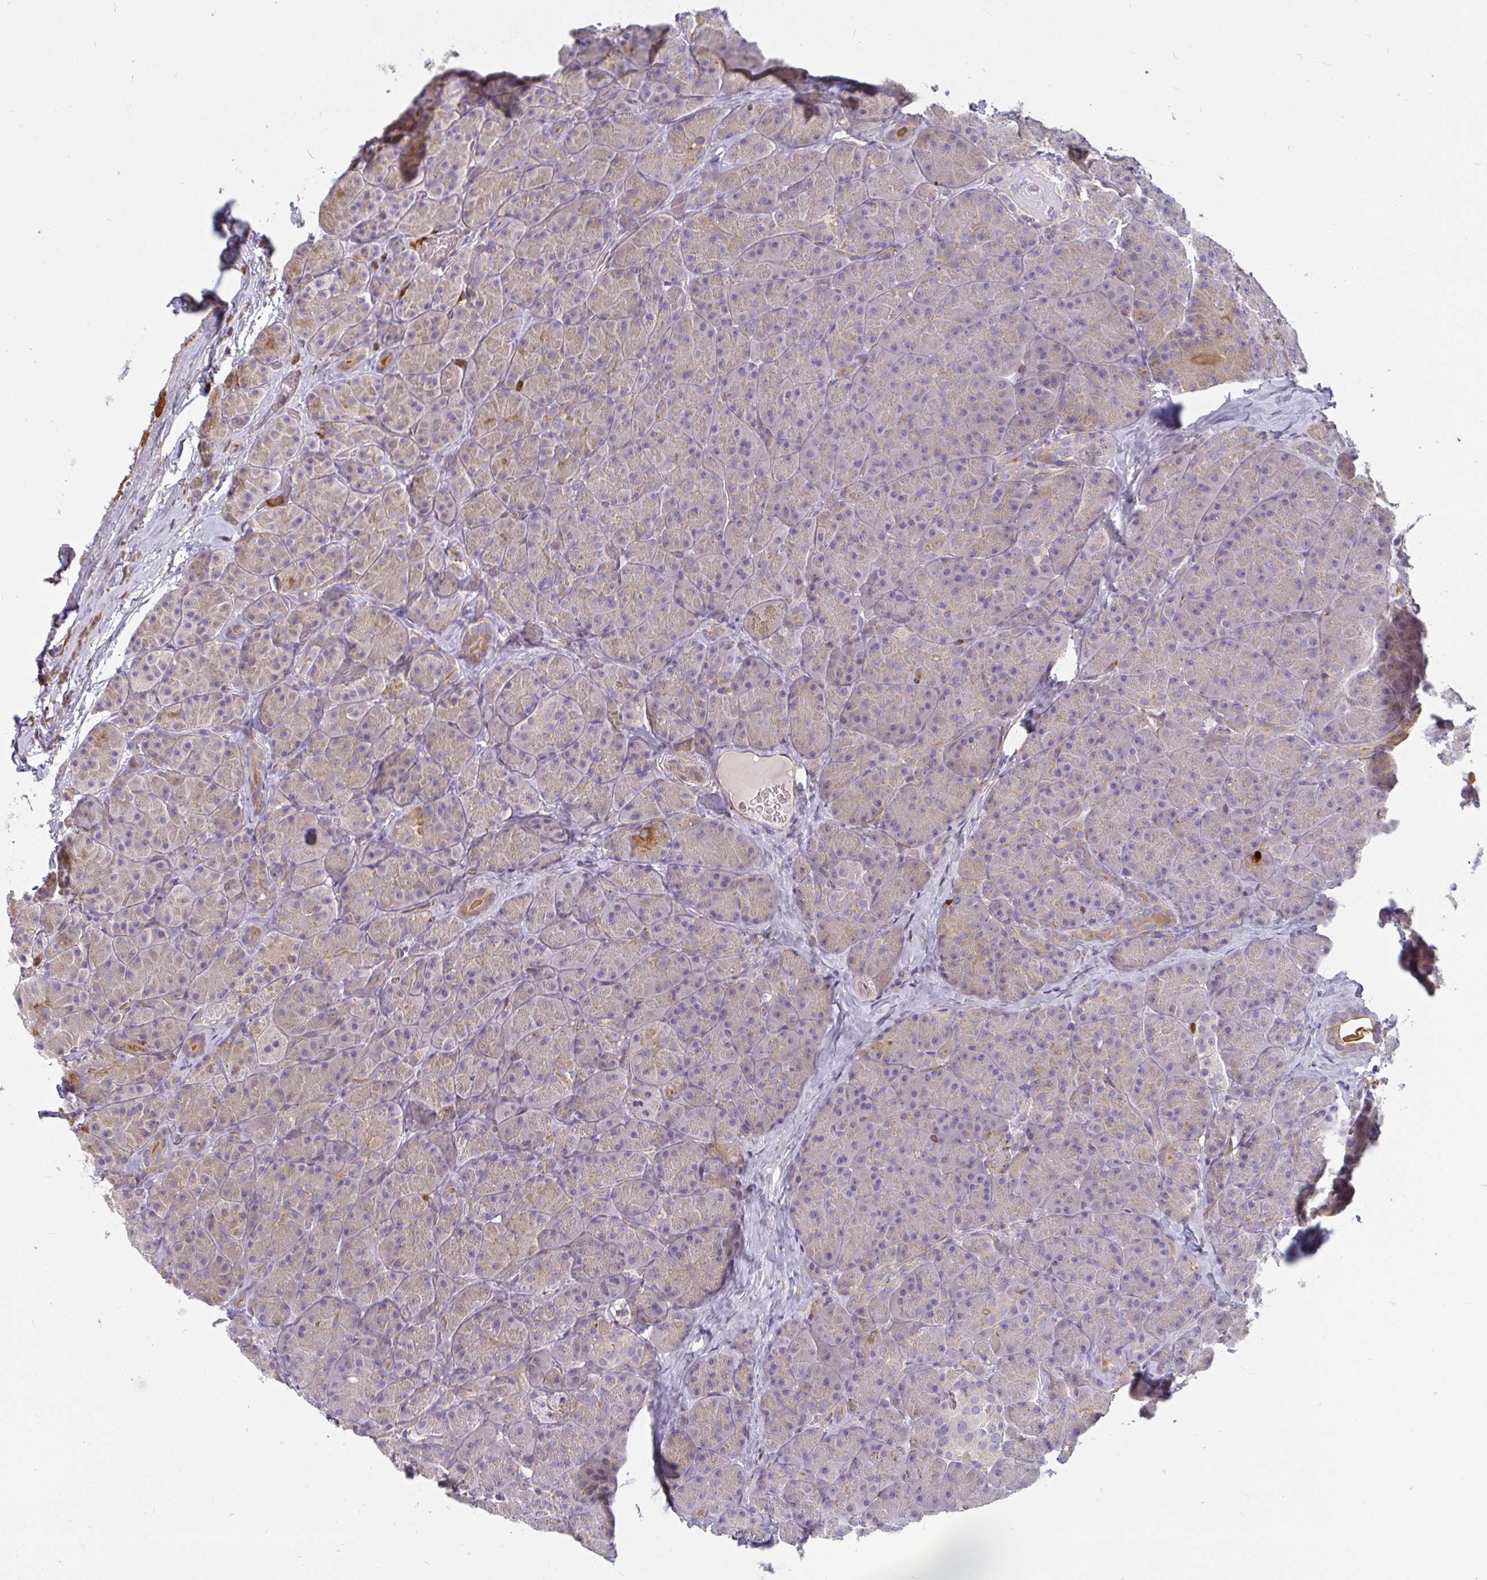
{"staining": {"intensity": "moderate", "quantity": "<25%", "location": "cytoplasmic/membranous"}, "tissue": "pancreas", "cell_type": "Exocrine glandular cells", "image_type": "normal", "snomed": [{"axis": "morphology", "description": "Normal tissue, NOS"}, {"axis": "topography", "description": "Pancreas"}], "caption": "Immunohistochemical staining of benign human pancreas exhibits moderate cytoplasmic/membranous protein staining in approximately <25% of exocrine glandular cells.", "gene": "CSF3R", "patient": {"sex": "male", "age": 57}}